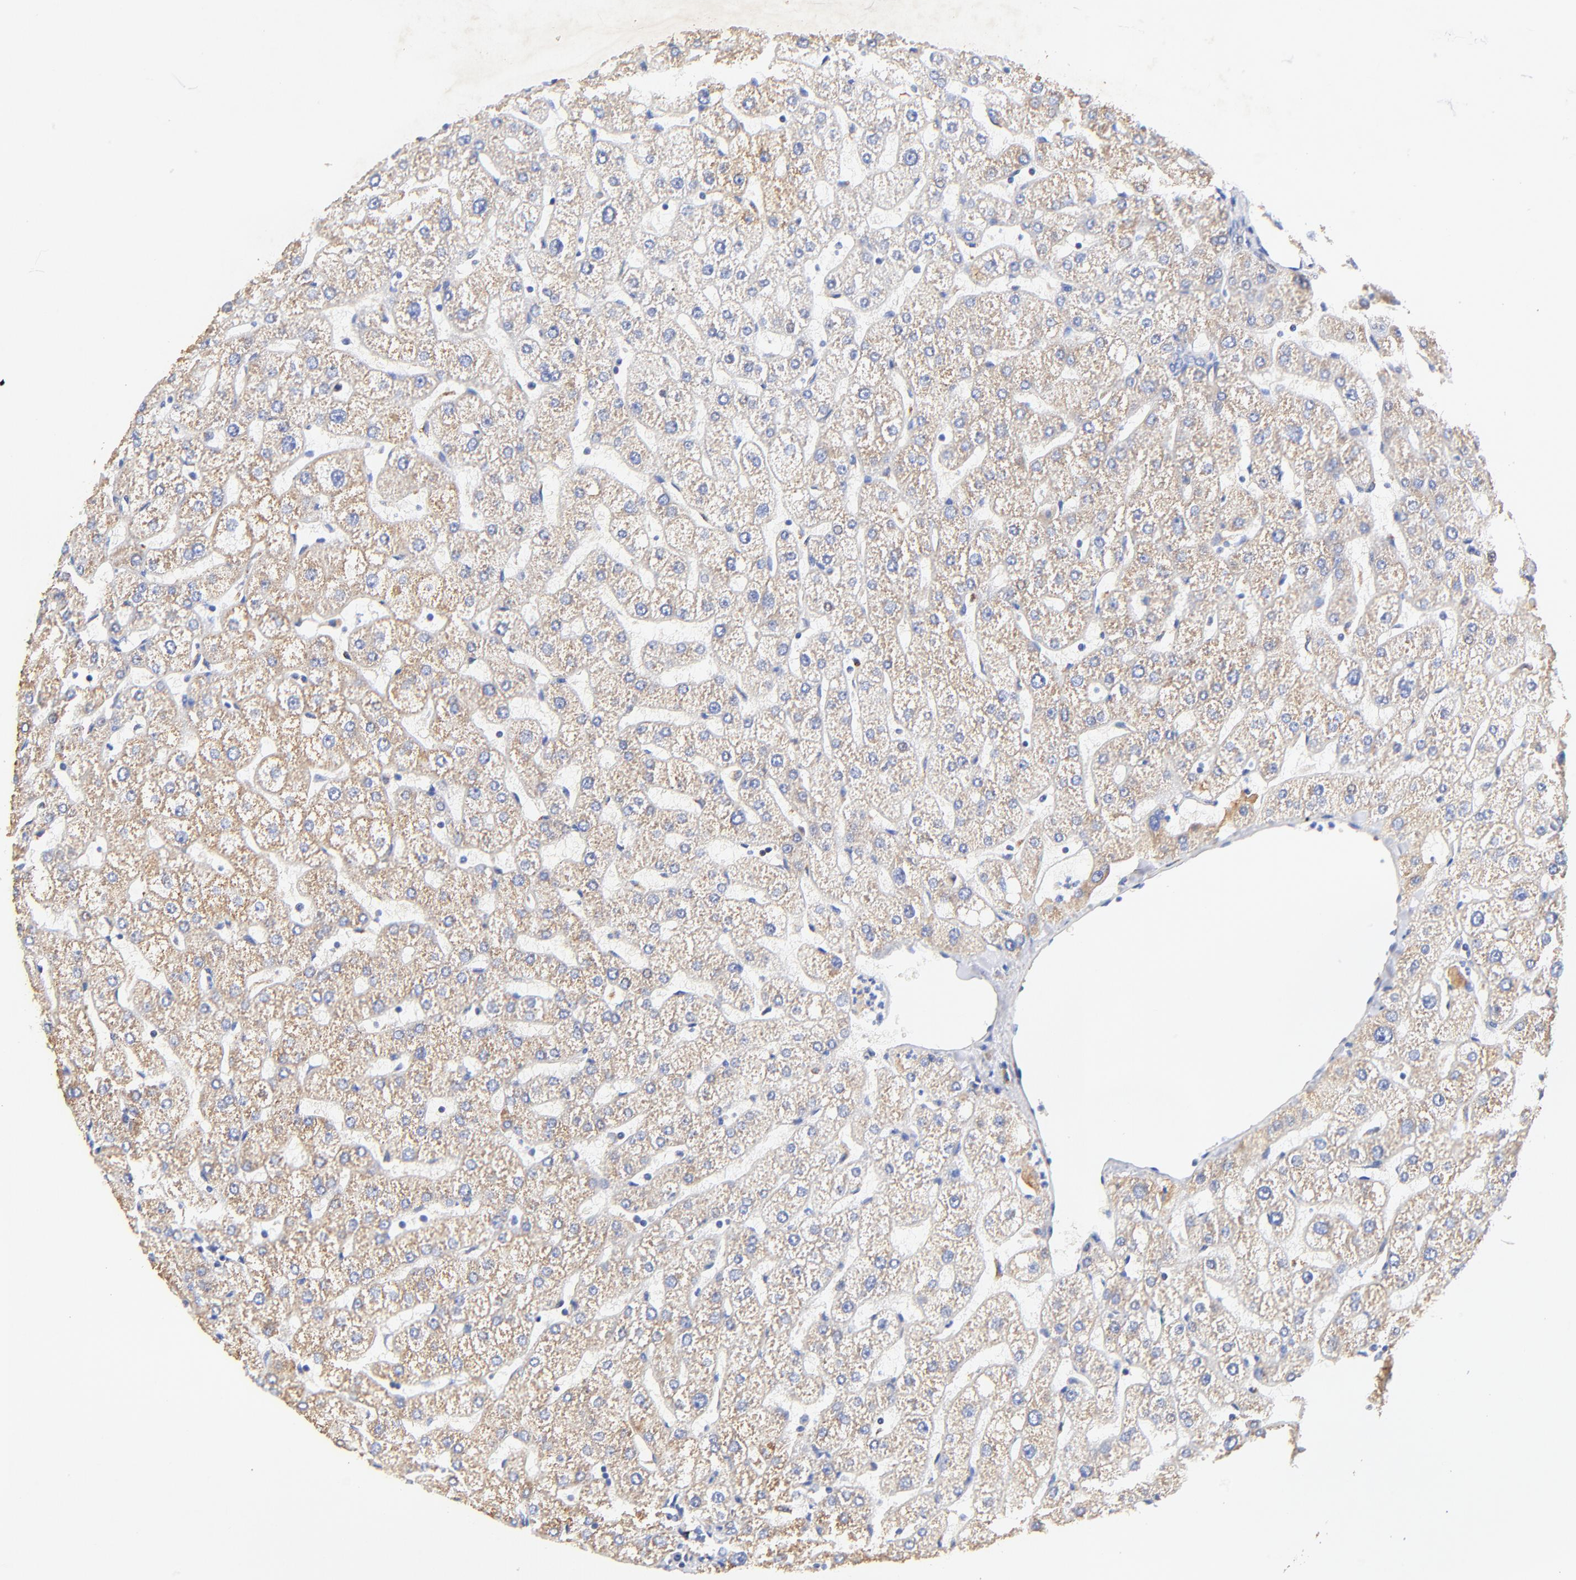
{"staining": {"intensity": "moderate", "quantity": "<25%", "location": "cytoplasmic/membranous"}, "tissue": "liver", "cell_type": "Cholangiocytes", "image_type": "normal", "snomed": [{"axis": "morphology", "description": "Normal tissue, NOS"}, {"axis": "topography", "description": "Liver"}], "caption": "Benign liver was stained to show a protein in brown. There is low levels of moderate cytoplasmic/membranous staining in approximately <25% of cholangiocytes. (DAB IHC with brightfield microscopy, high magnification).", "gene": "ATP5F1D", "patient": {"sex": "male", "age": 67}}